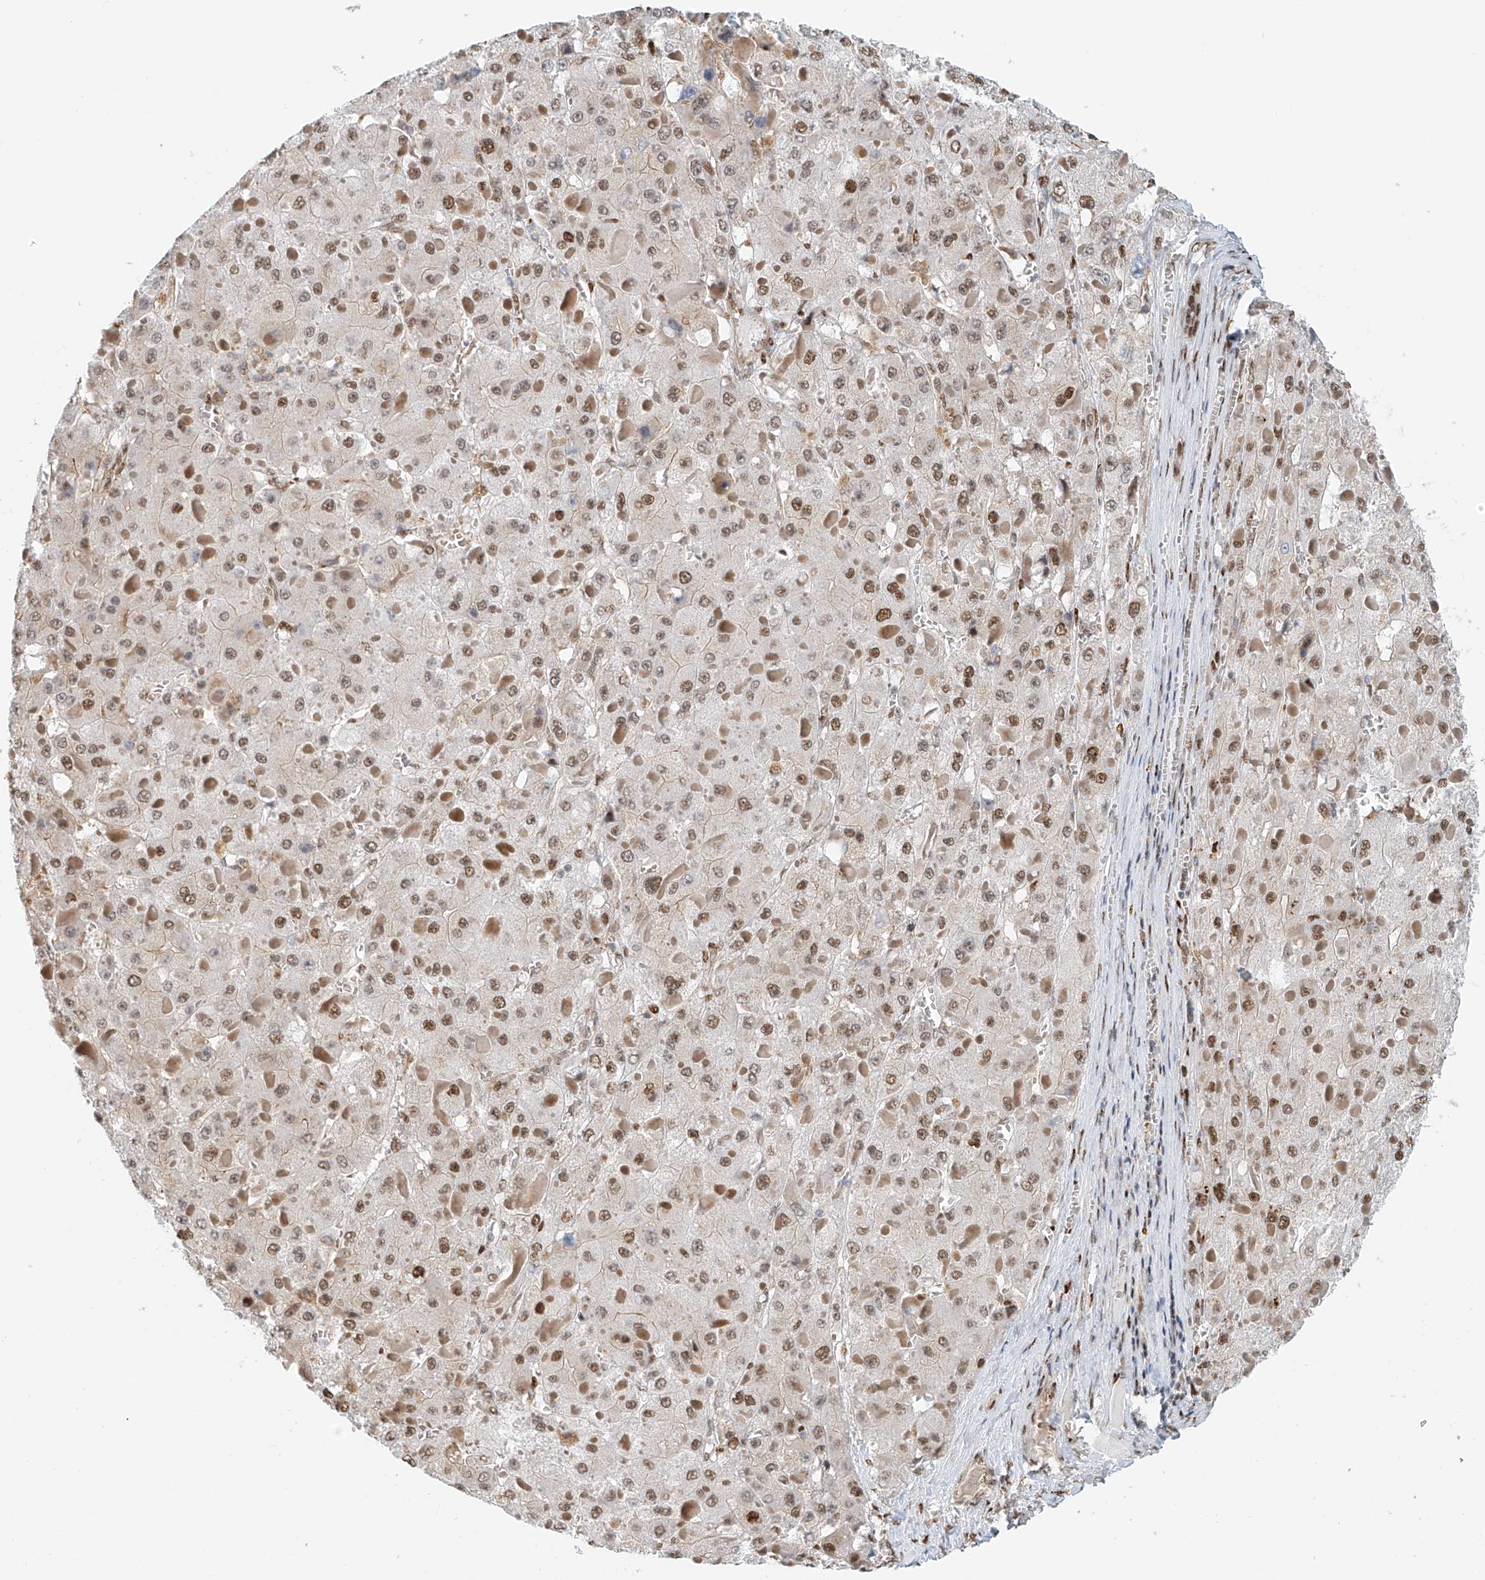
{"staining": {"intensity": "moderate", "quantity": ">75%", "location": "nuclear"}, "tissue": "liver cancer", "cell_type": "Tumor cells", "image_type": "cancer", "snomed": [{"axis": "morphology", "description": "Carcinoma, Hepatocellular, NOS"}, {"axis": "topography", "description": "Liver"}], "caption": "Protein expression by IHC shows moderate nuclear expression in approximately >75% of tumor cells in liver cancer (hepatocellular carcinoma).", "gene": "ZNF514", "patient": {"sex": "female", "age": 73}}